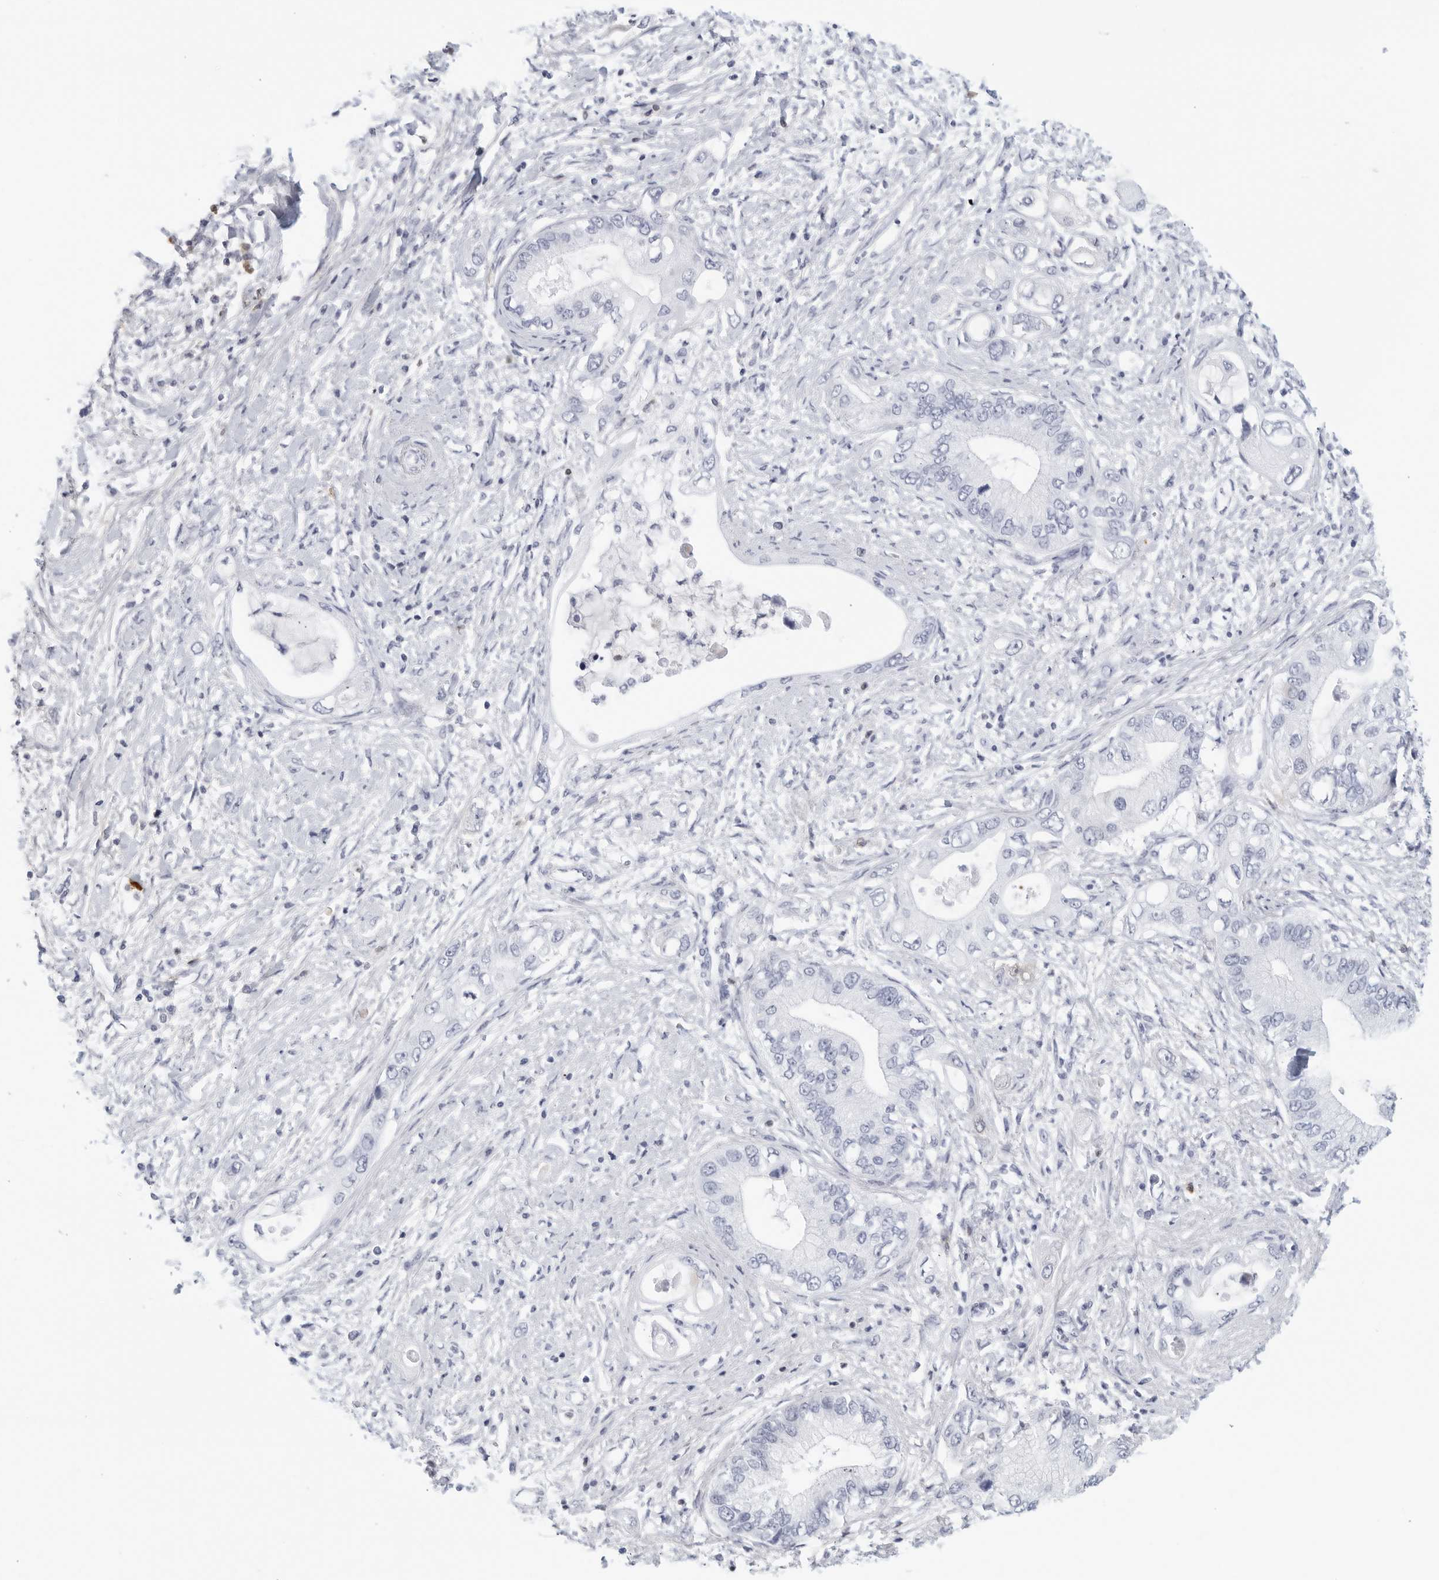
{"staining": {"intensity": "negative", "quantity": "none", "location": "none"}, "tissue": "pancreatic cancer", "cell_type": "Tumor cells", "image_type": "cancer", "snomed": [{"axis": "morphology", "description": "Inflammation, NOS"}, {"axis": "morphology", "description": "Adenocarcinoma, NOS"}, {"axis": "topography", "description": "Pancreas"}], "caption": "Immunohistochemical staining of human pancreatic cancer displays no significant positivity in tumor cells.", "gene": "FGG", "patient": {"sex": "female", "age": 56}}